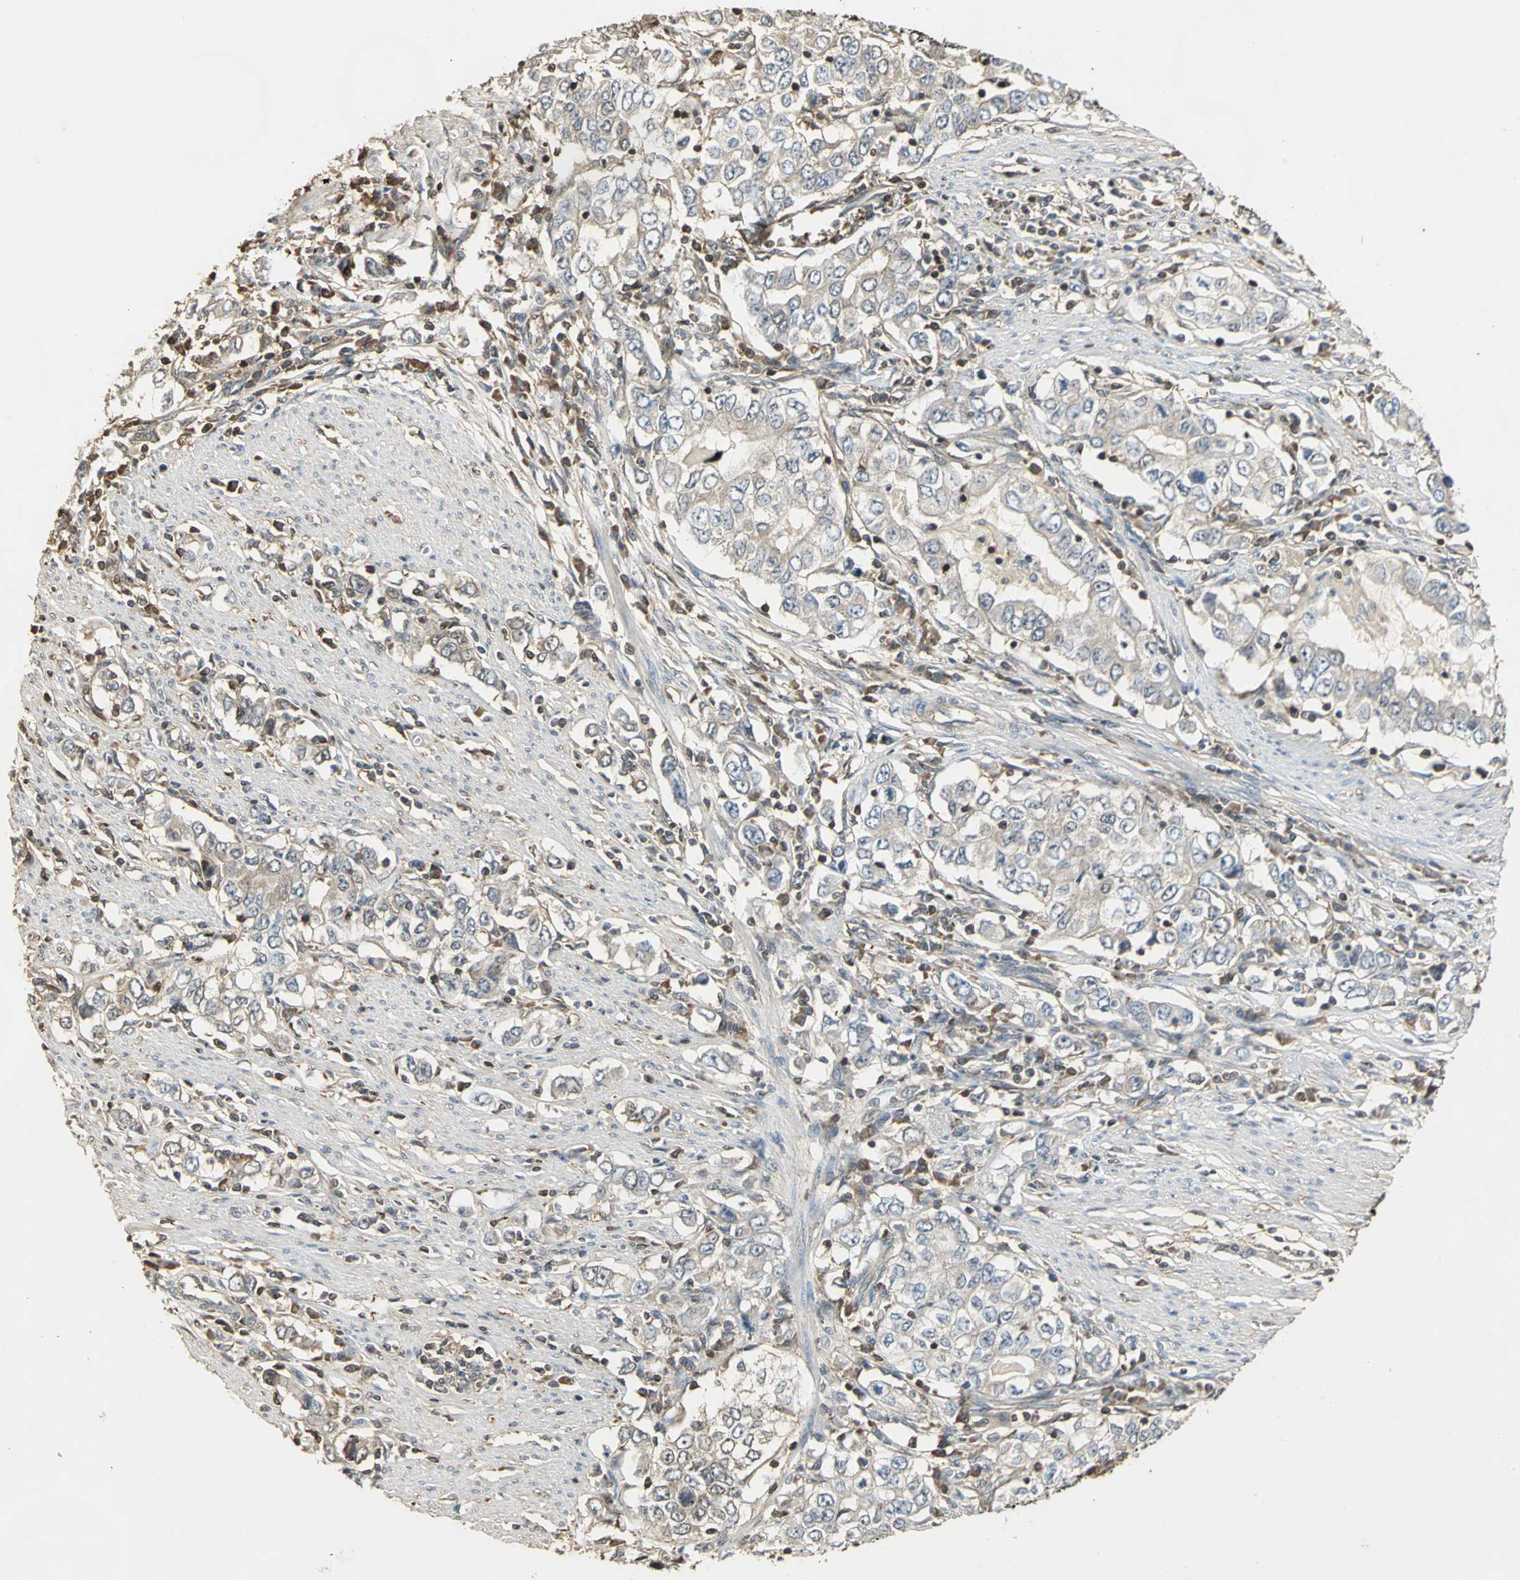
{"staining": {"intensity": "weak", "quantity": ">75%", "location": "cytoplasmic/membranous"}, "tissue": "stomach cancer", "cell_type": "Tumor cells", "image_type": "cancer", "snomed": [{"axis": "morphology", "description": "Adenocarcinoma, NOS"}, {"axis": "topography", "description": "Stomach, lower"}], "caption": "High-magnification brightfield microscopy of stomach cancer stained with DAB (3,3'-diaminobenzidine) (brown) and counterstained with hematoxylin (blue). tumor cells exhibit weak cytoplasmic/membranous positivity is identified in approximately>75% of cells.", "gene": "PARK7", "patient": {"sex": "female", "age": 72}}